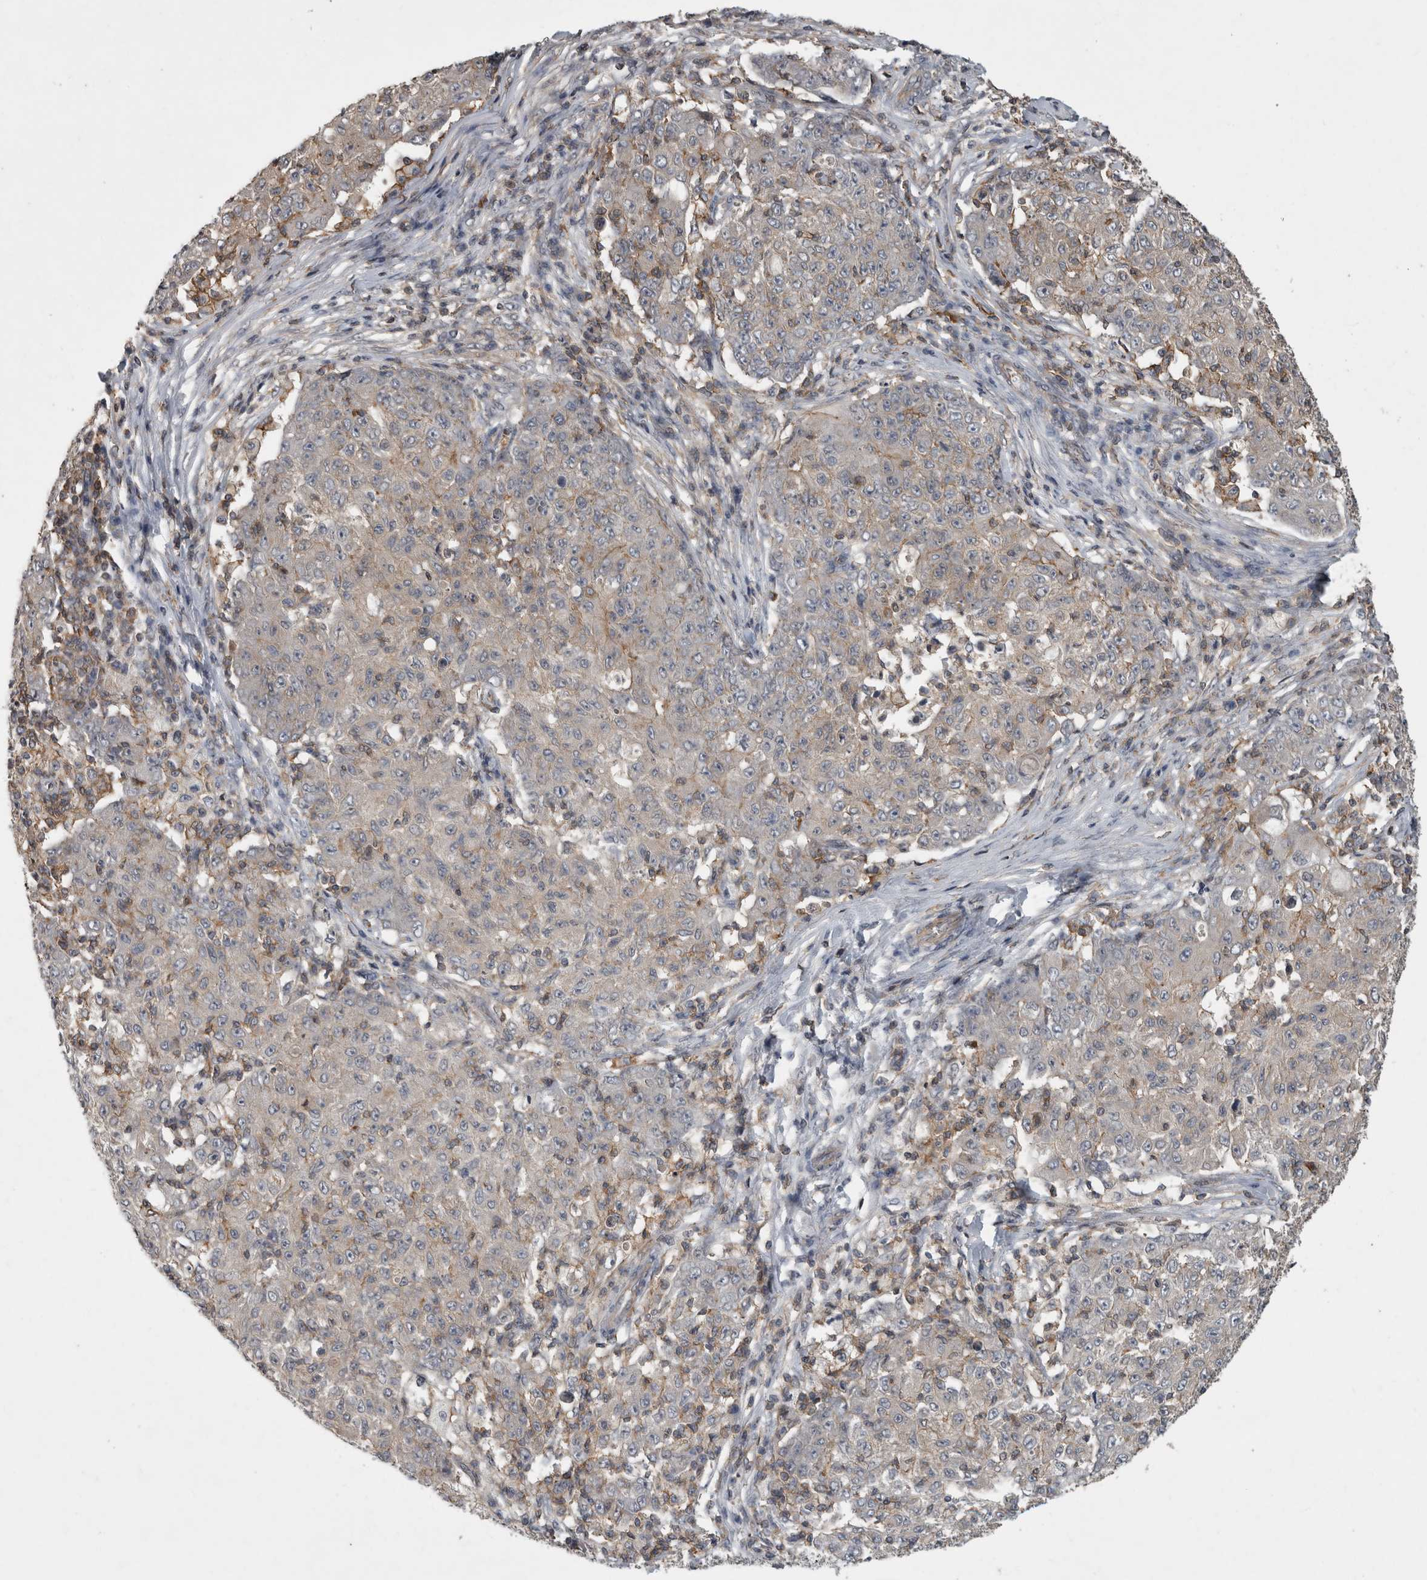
{"staining": {"intensity": "negative", "quantity": "none", "location": "none"}, "tissue": "ovarian cancer", "cell_type": "Tumor cells", "image_type": "cancer", "snomed": [{"axis": "morphology", "description": "Carcinoma, endometroid"}, {"axis": "topography", "description": "Ovary"}], "caption": "Histopathology image shows no protein expression in tumor cells of endometroid carcinoma (ovarian) tissue.", "gene": "SPATA48", "patient": {"sex": "female", "age": 42}}